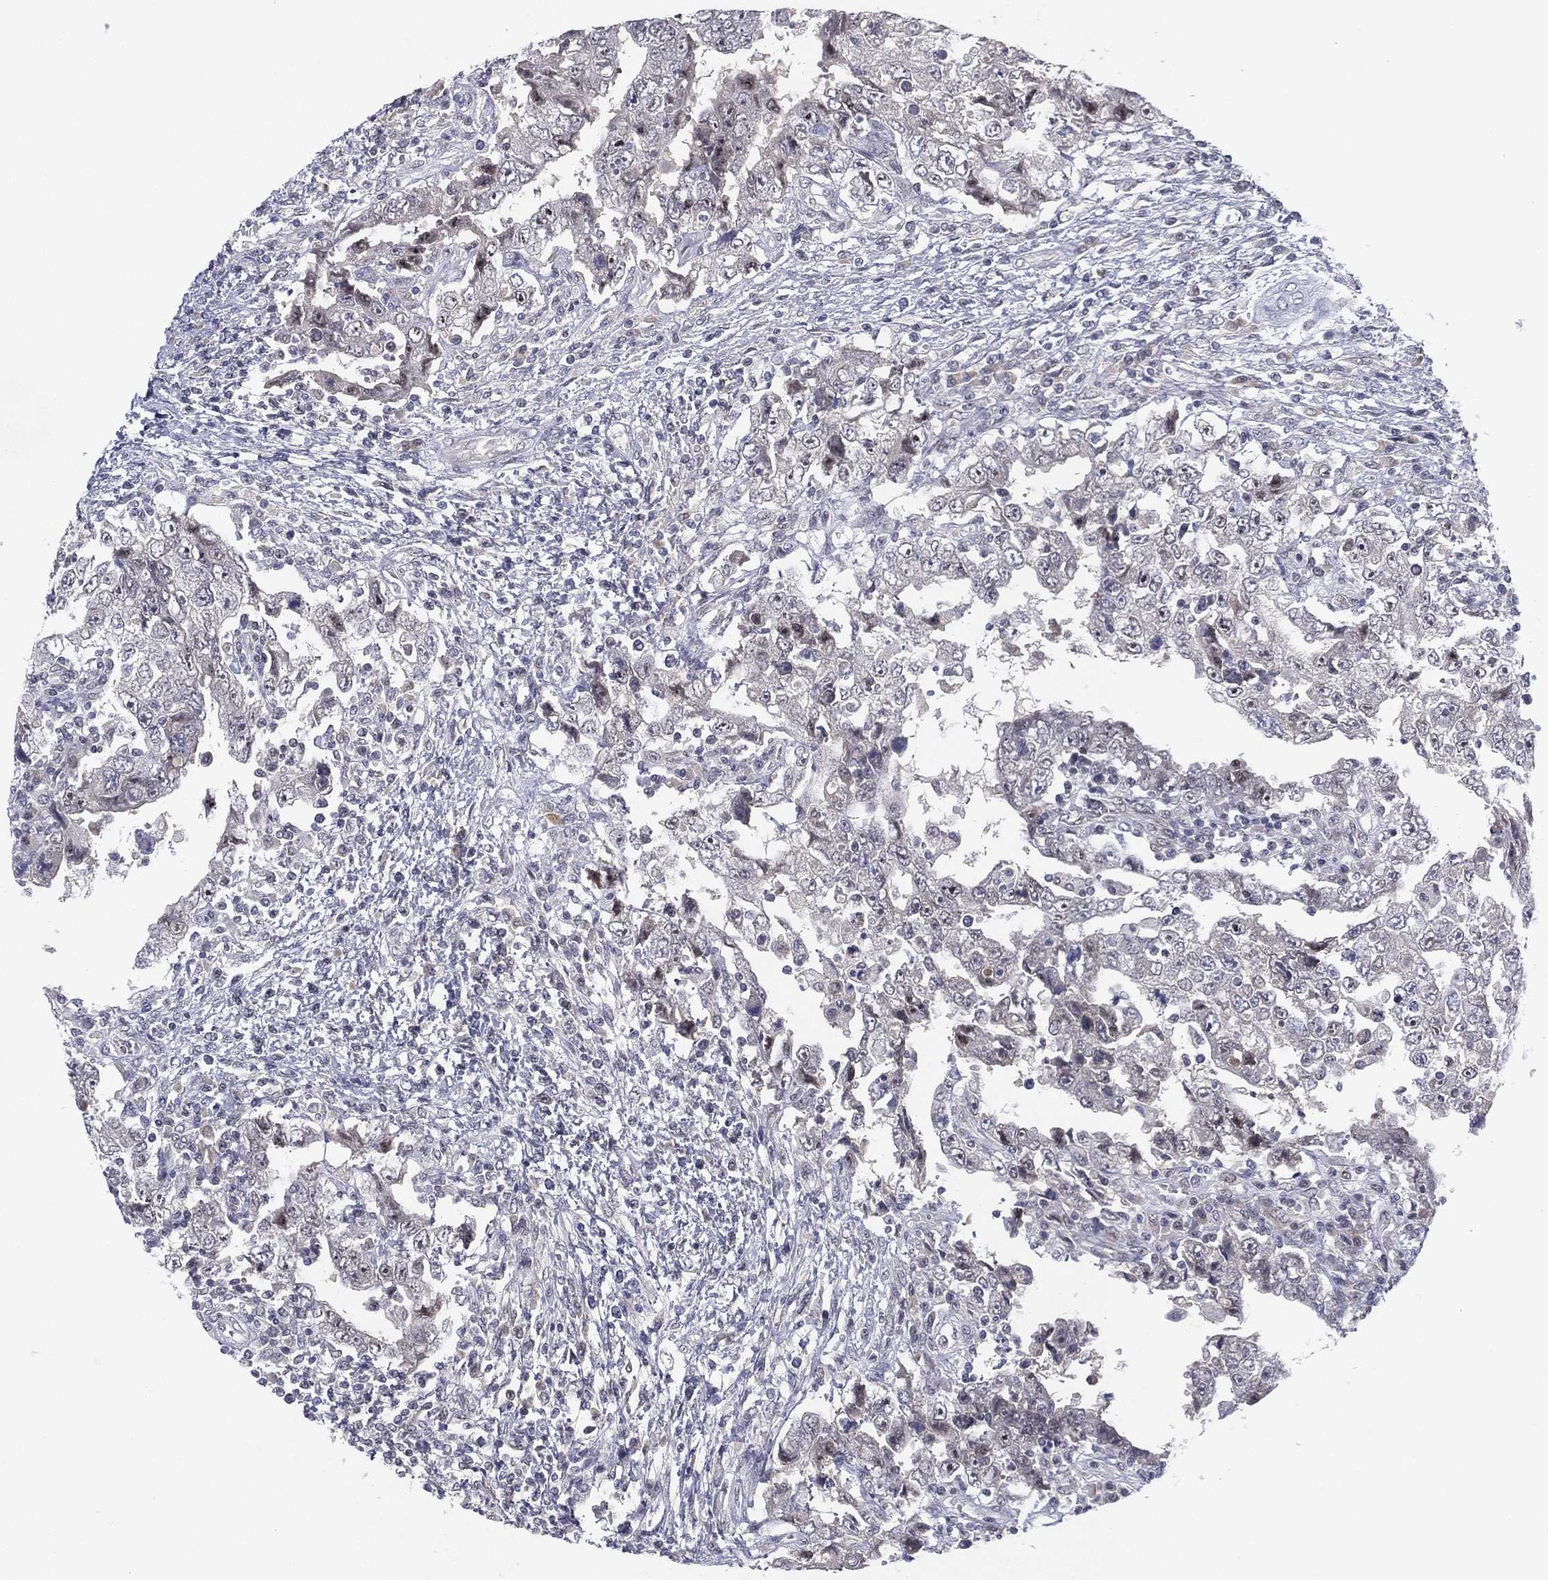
{"staining": {"intensity": "negative", "quantity": "none", "location": "none"}, "tissue": "testis cancer", "cell_type": "Tumor cells", "image_type": "cancer", "snomed": [{"axis": "morphology", "description": "Carcinoma, Embryonal, NOS"}, {"axis": "topography", "description": "Testis"}], "caption": "Immunohistochemistry of testis cancer demonstrates no expression in tumor cells. The staining is performed using DAB brown chromogen with nuclei counter-stained in using hematoxylin.", "gene": "MS4A8", "patient": {"sex": "male", "age": 26}}